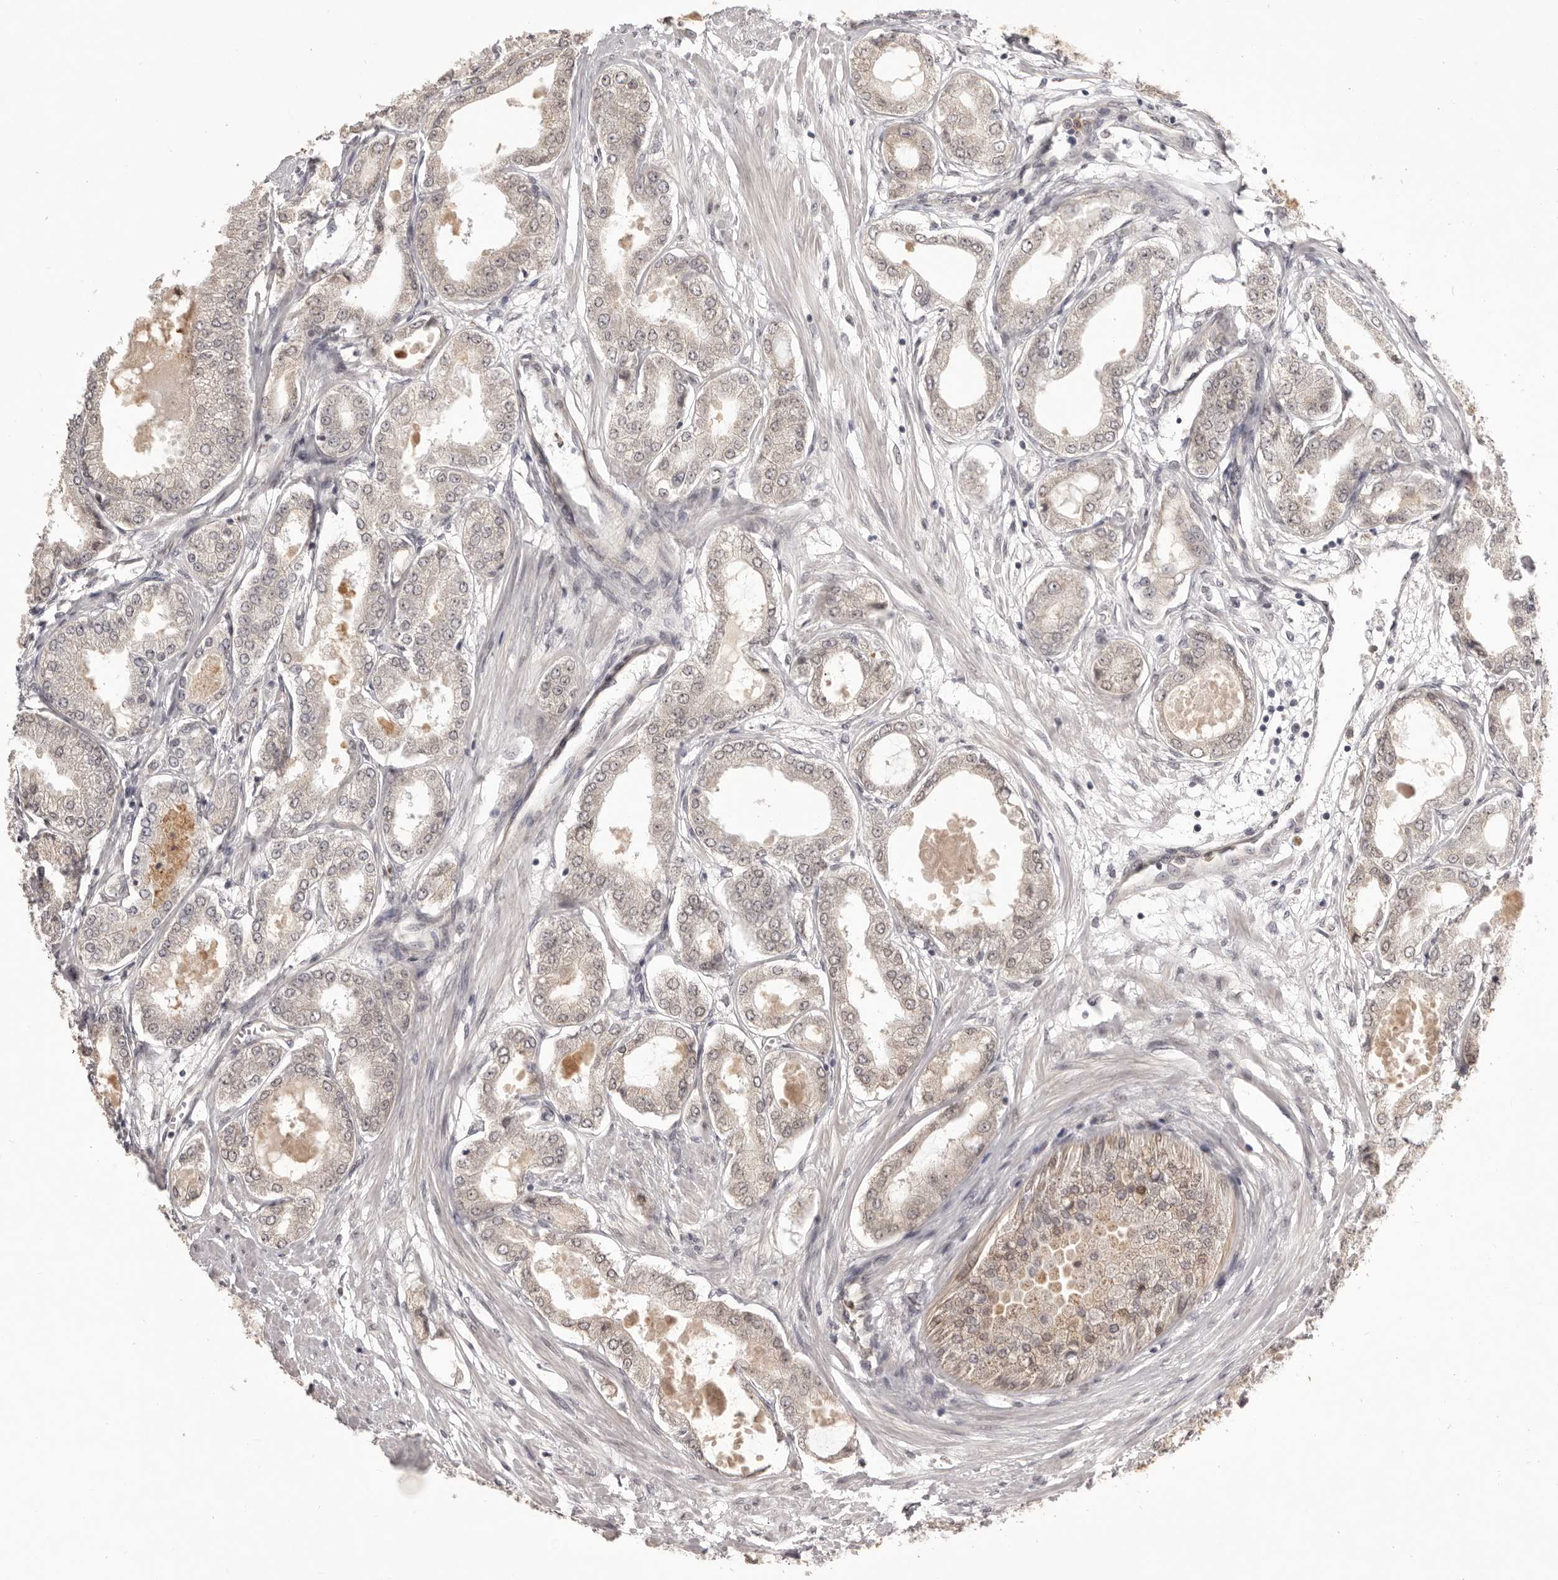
{"staining": {"intensity": "negative", "quantity": "none", "location": "none"}, "tissue": "prostate cancer", "cell_type": "Tumor cells", "image_type": "cancer", "snomed": [{"axis": "morphology", "description": "Adenocarcinoma, Low grade"}, {"axis": "topography", "description": "Prostate"}], "caption": "There is no significant expression in tumor cells of prostate low-grade adenocarcinoma.", "gene": "RNF2", "patient": {"sex": "male", "age": 63}}